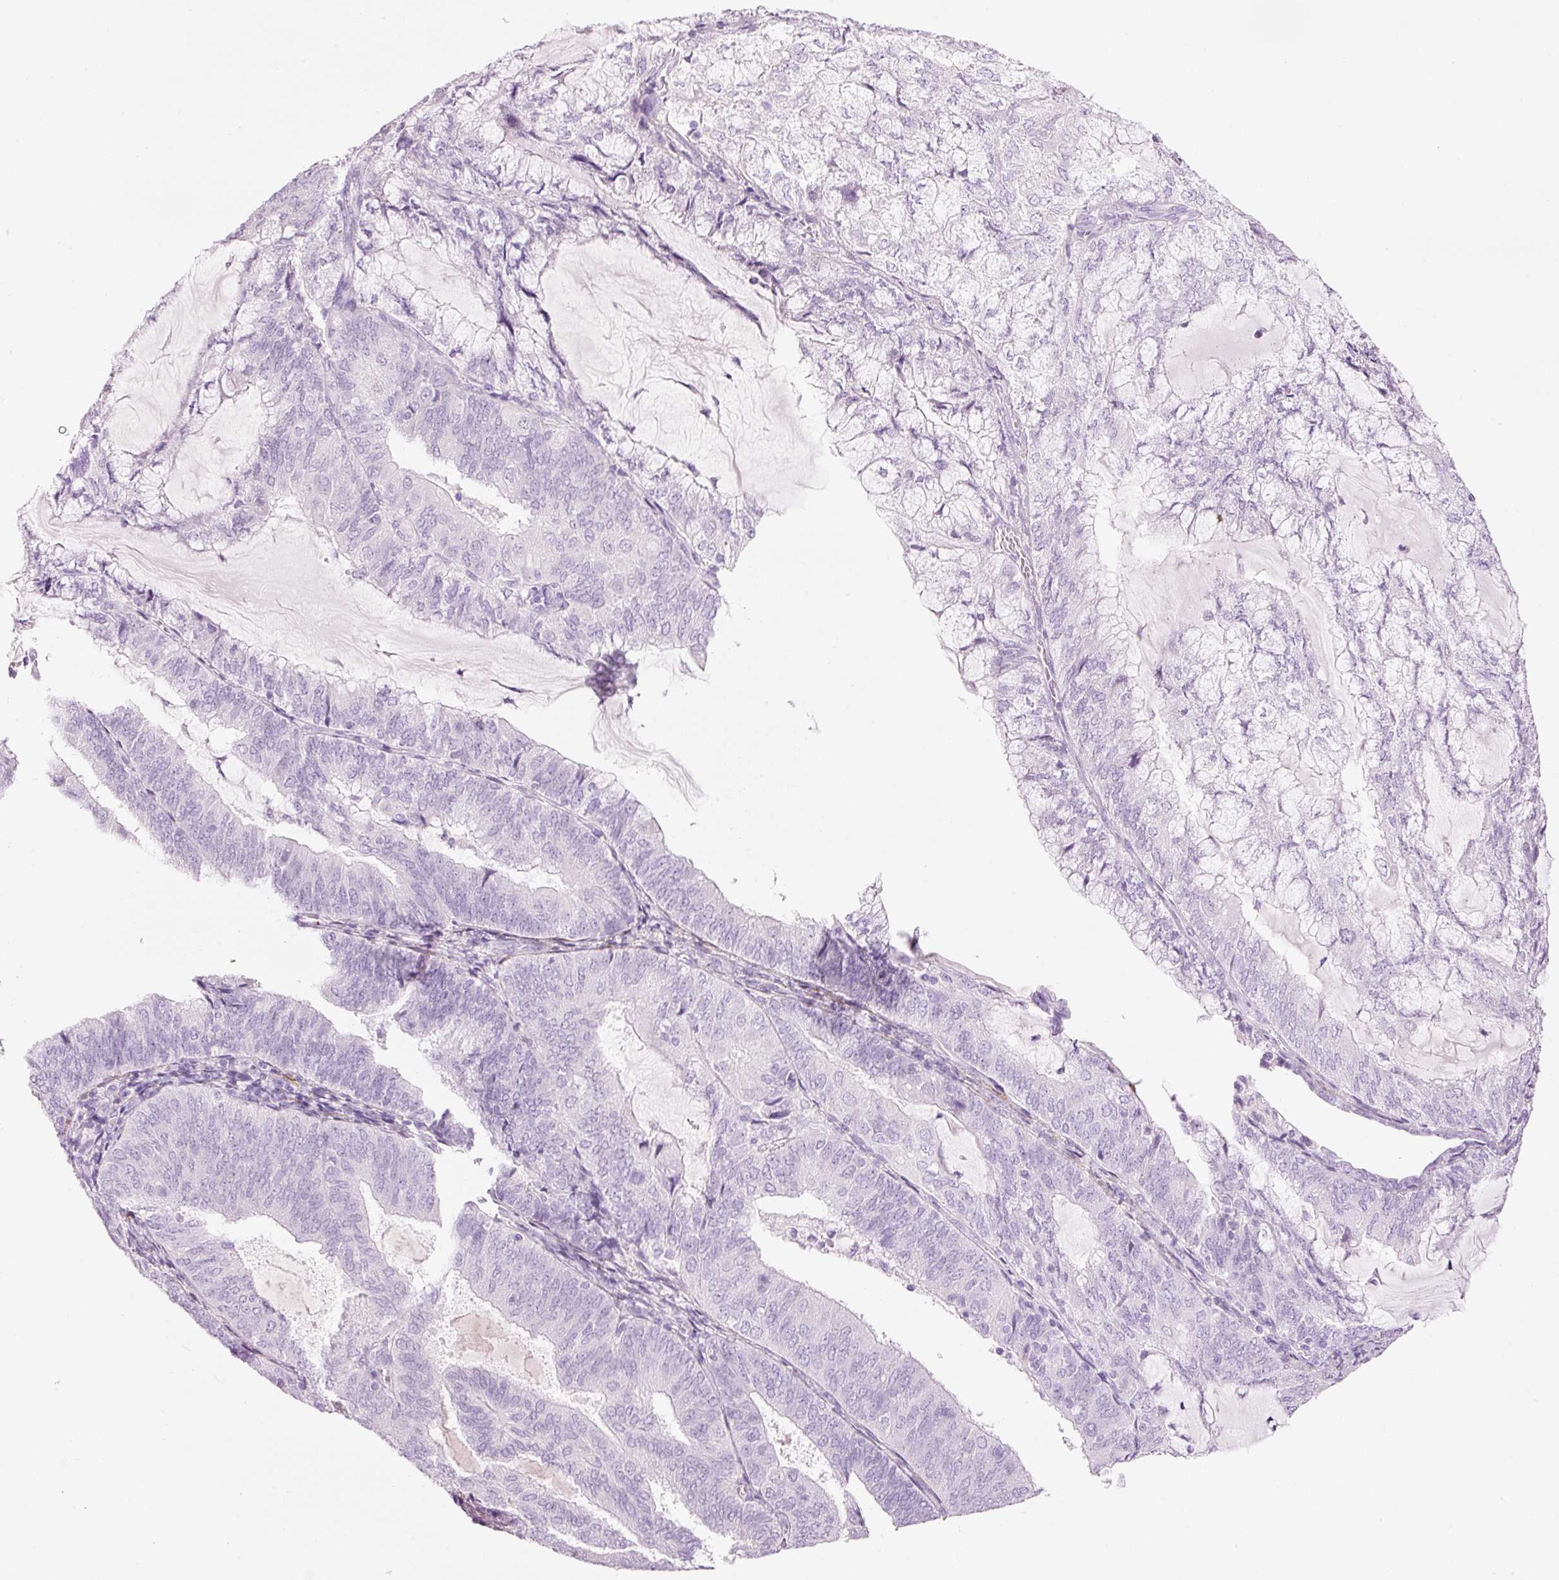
{"staining": {"intensity": "negative", "quantity": "none", "location": "none"}, "tissue": "endometrial cancer", "cell_type": "Tumor cells", "image_type": "cancer", "snomed": [{"axis": "morphology", "description": "Adenocarcinoma, NOS"}, {"axis": "topography", "description": "Endometrium"}], "caption": "A histopathology image of endometrial cancer (adenocarcinoma) stained for a protein displays no brown staining in tumor cells. Nuclei are stained in blue.", "gene": "MFAP4", "patient": {"sex": "female", "age": 81}}